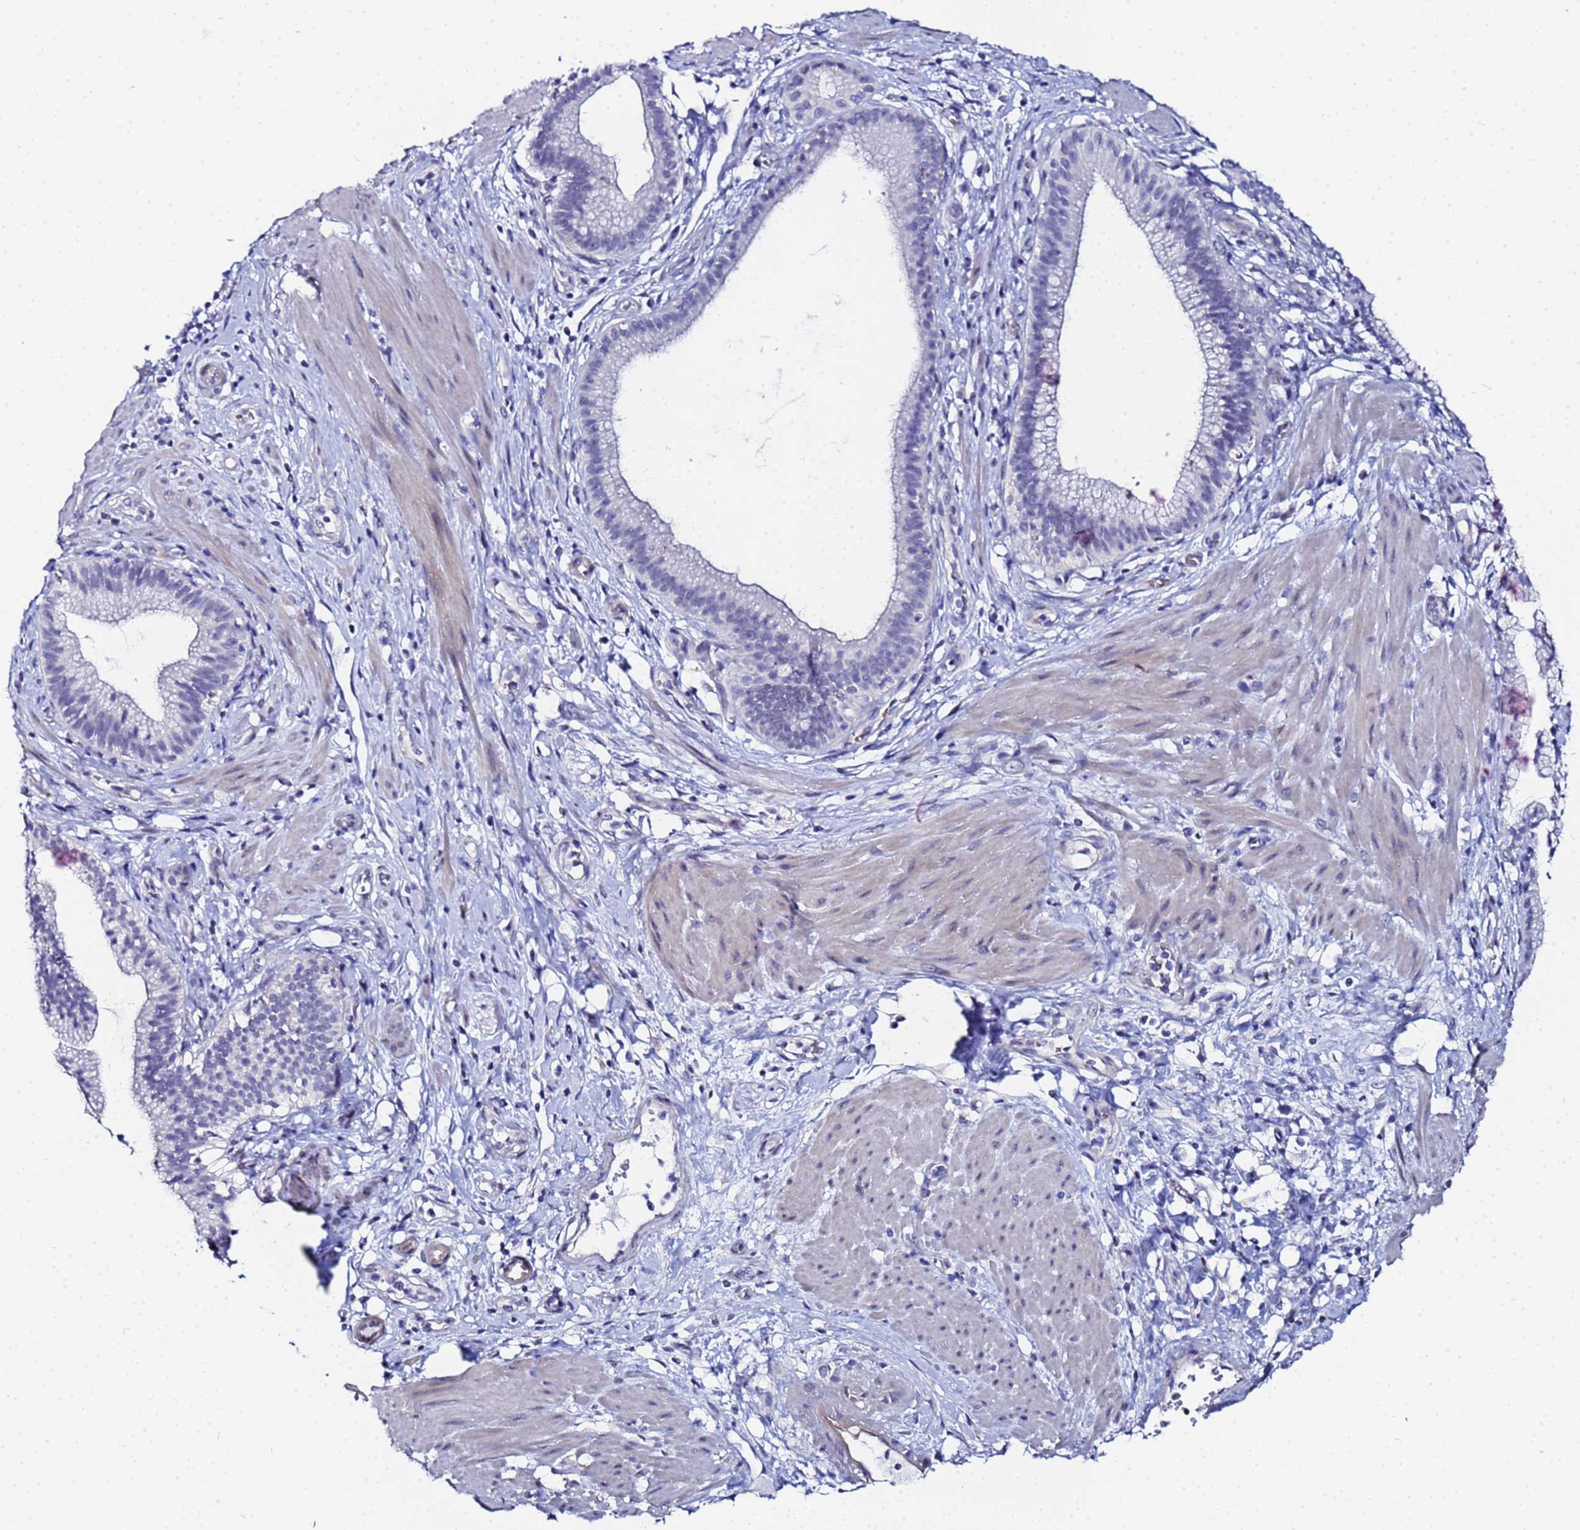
{"staining": {"intensity": "negative", "quantity": "none", "location": "none"}, "tissue": "pancreatic cancer", "cell_type": "Tumor cells", "image_type": "cancer", "snomed": [{"axis": "morphology", "description": "Adenocarcinoma, NOS"}, {"axis": "topography", "description": "Pancreas"}], "caption": "Photomicrograph shows no significant protein expression in tumor cells of pancreatic adenocarcinoma.", "gene": "ZNF26", "patient": {"sex": "male", "age": 72}}